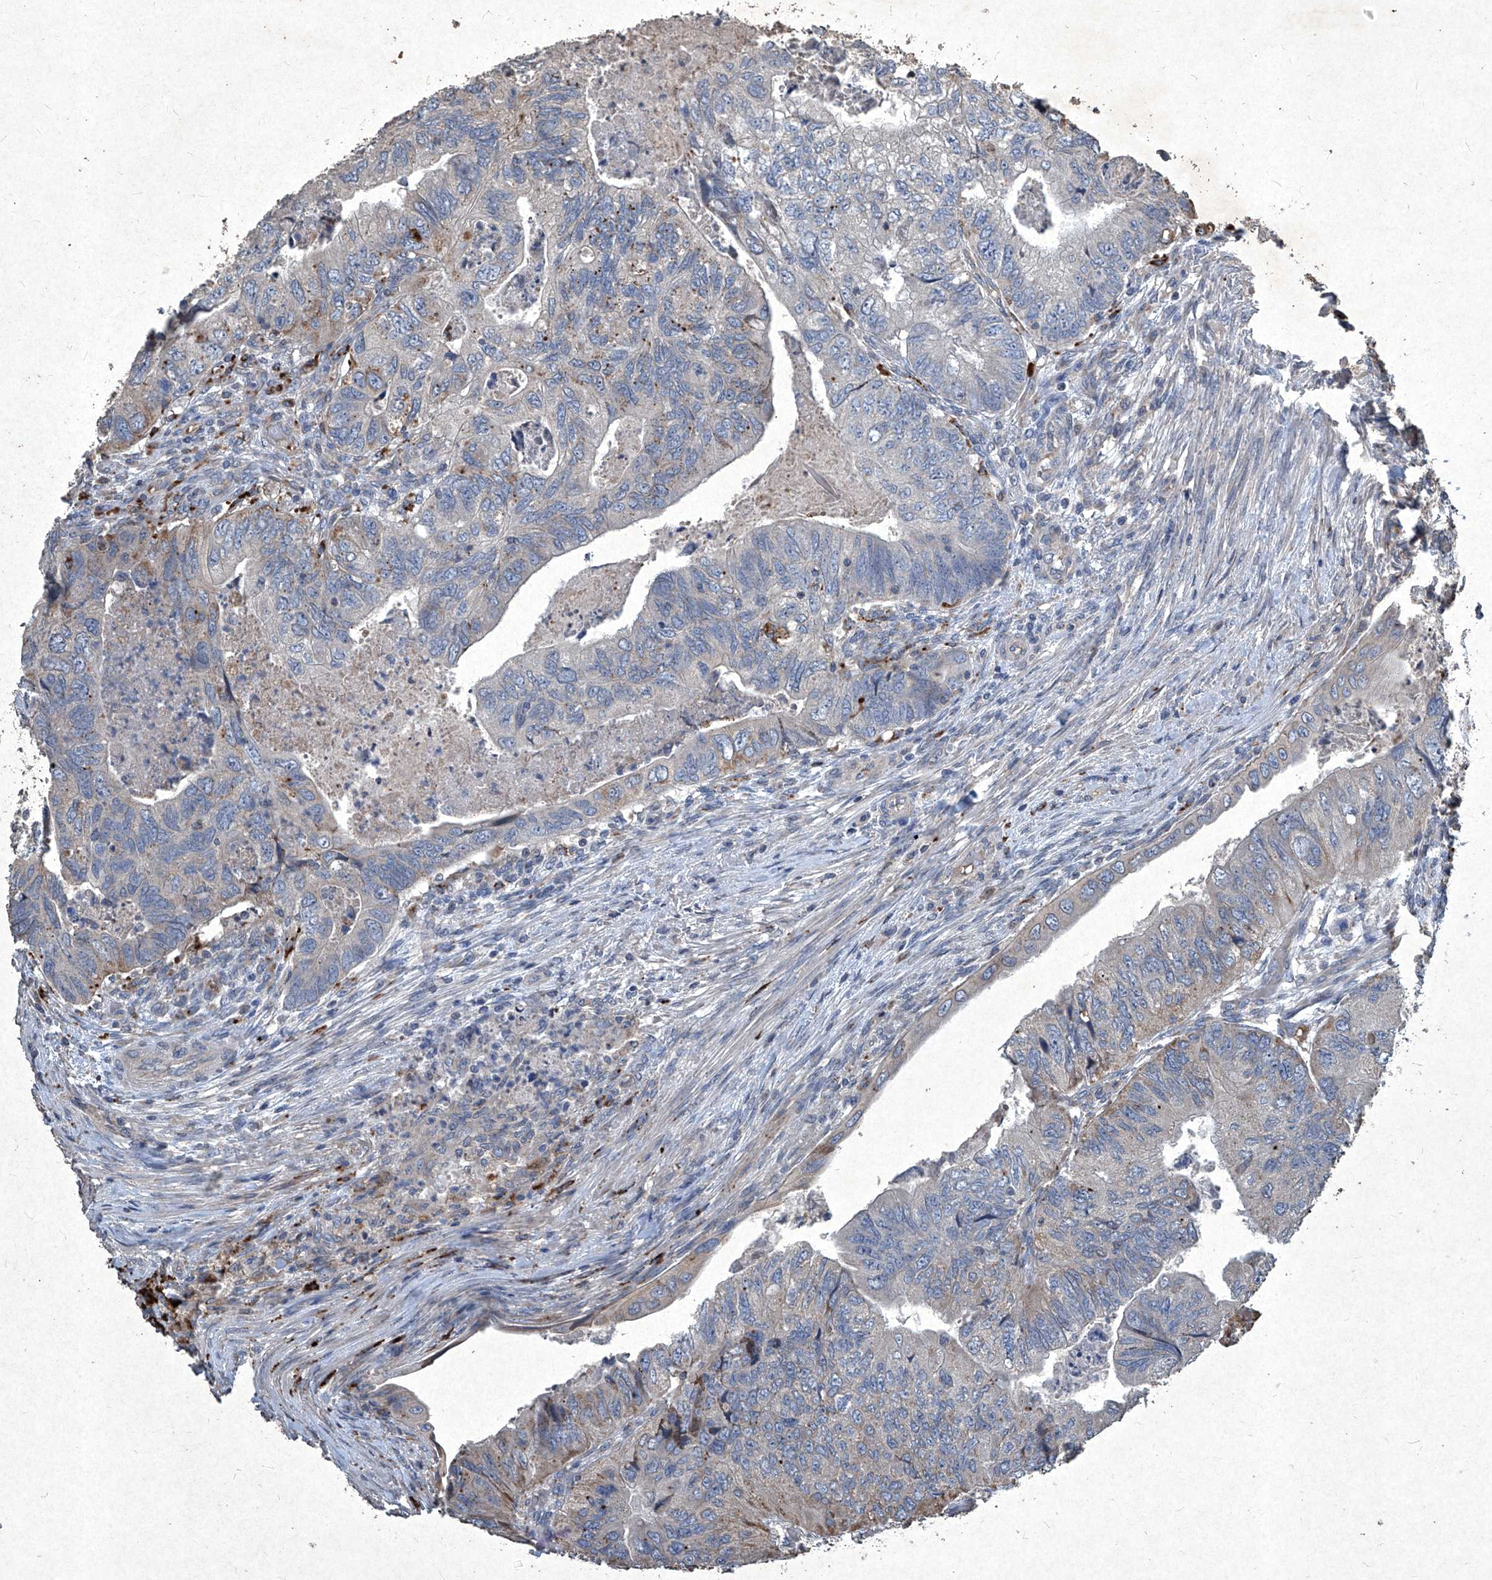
{"staining": {"intensity": "moderate", "quantity": "<25%", "location": "cytoplasmic/membranous"}, "tissue": "colorectal cancer", "cell_type": "Tumor cells", "image_type": "cancer", "snomed": [{"axis": "morphology", "description": "Adenocarcinoma, NOS"}, {"axis": "topography", "description": "Rectum"}], "caption": "A brown stain highlights moderate cytoplasmic/membranous staining of a protein in human colorectal cancer (adenocarcinoma) tumor cells.", "gene": "MED16", "patient": {"sex": "male", "age": 63}}